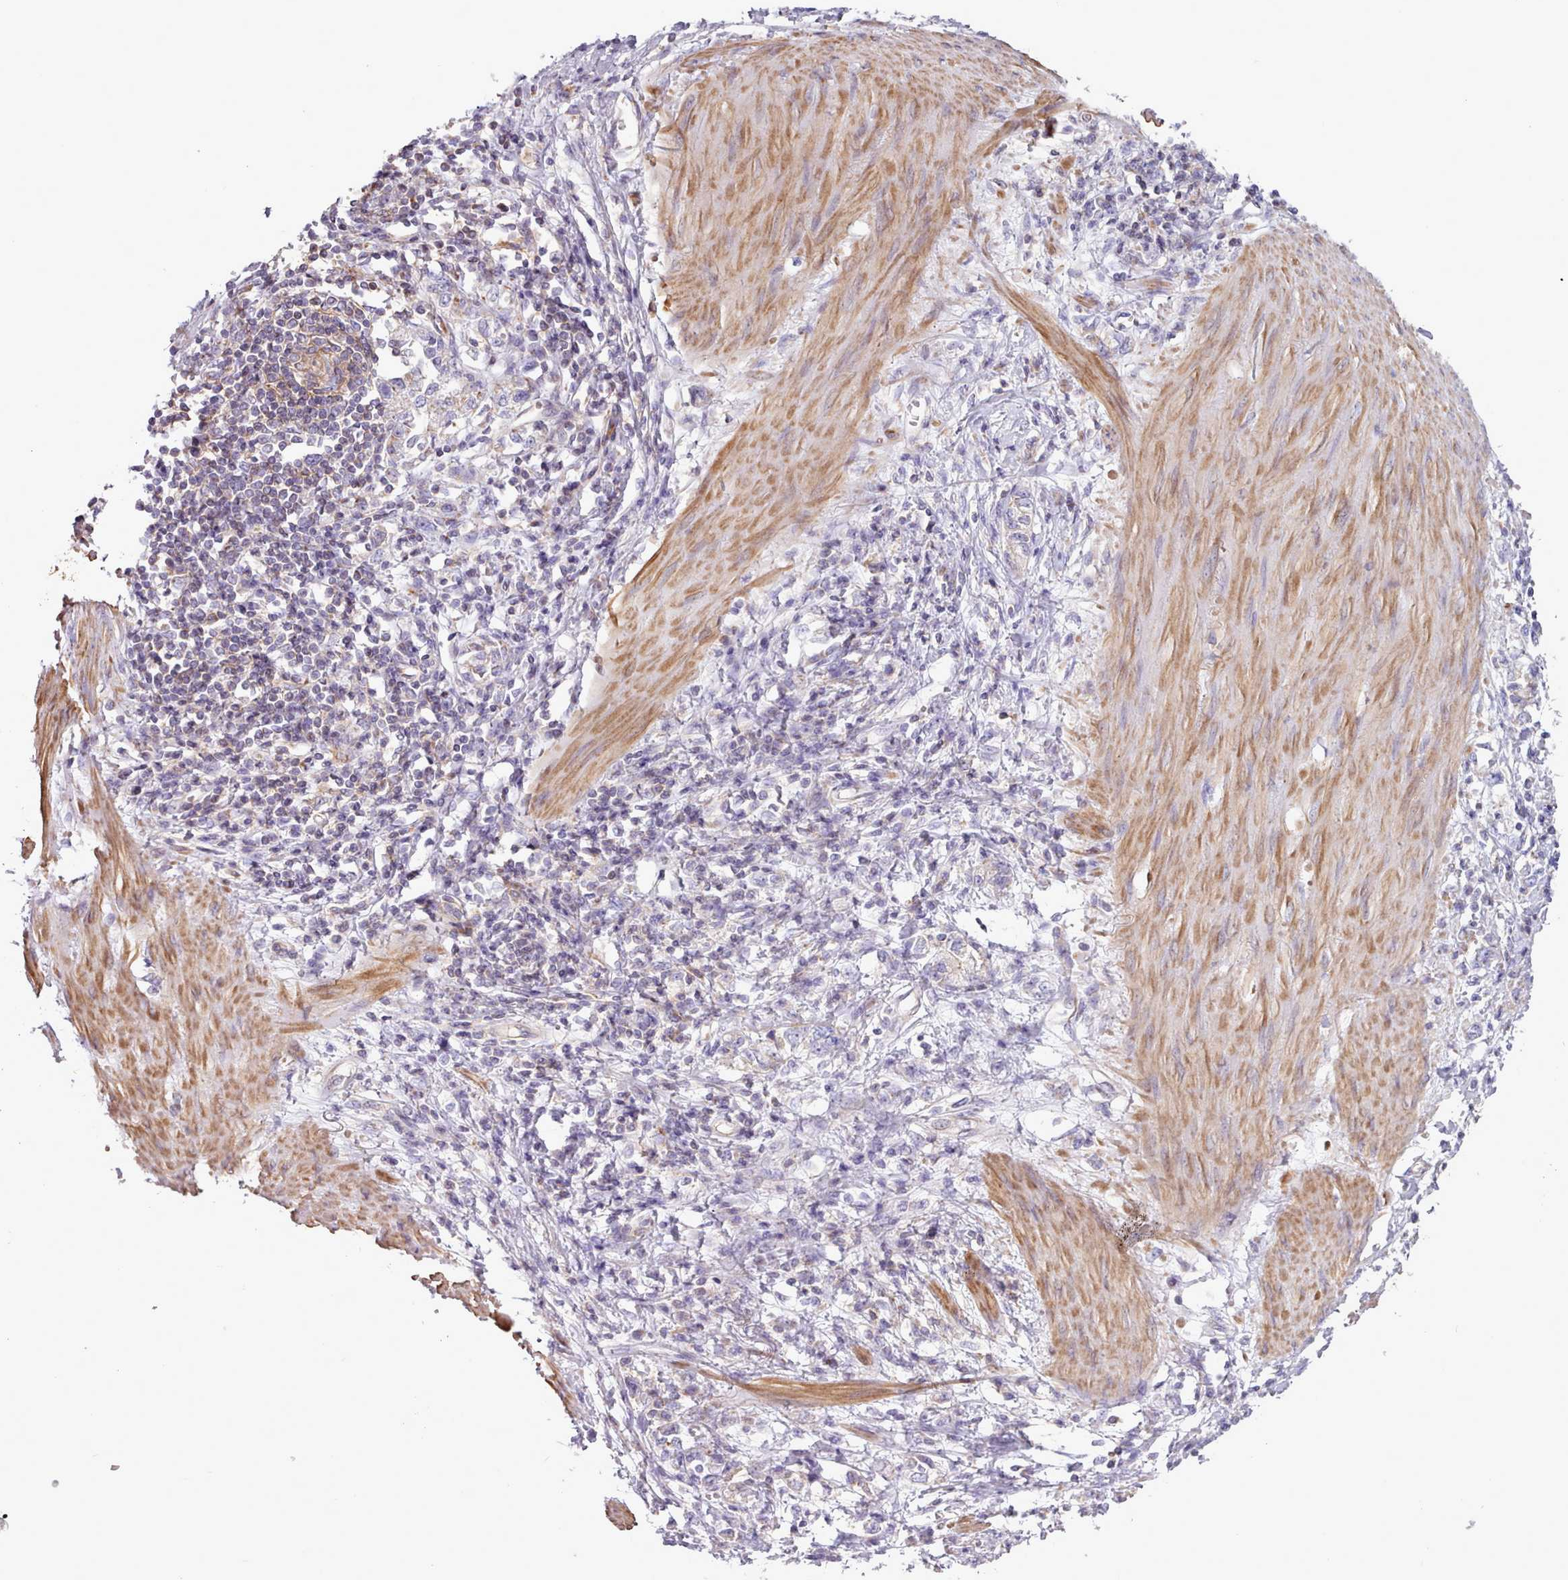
{"staining": {"intensity": "negative", "quantity": "none", "location": "none"}, "tissue": "stomach cancer", "cell_type": "Tumor cells", "image_type": "cancer", "snomed": [{"axis": "morphology", "description": "Adenocarcinoma, NOS"}, {"axis": "topography", "description": "Stomach"}], "caption": "This is a image of immunohistochemistry staining of stomach adenocarcinoma, which shows no staining in tumor cells.", "gene": "TENT4B", "patient": {"sex": "female", "age": 76}}